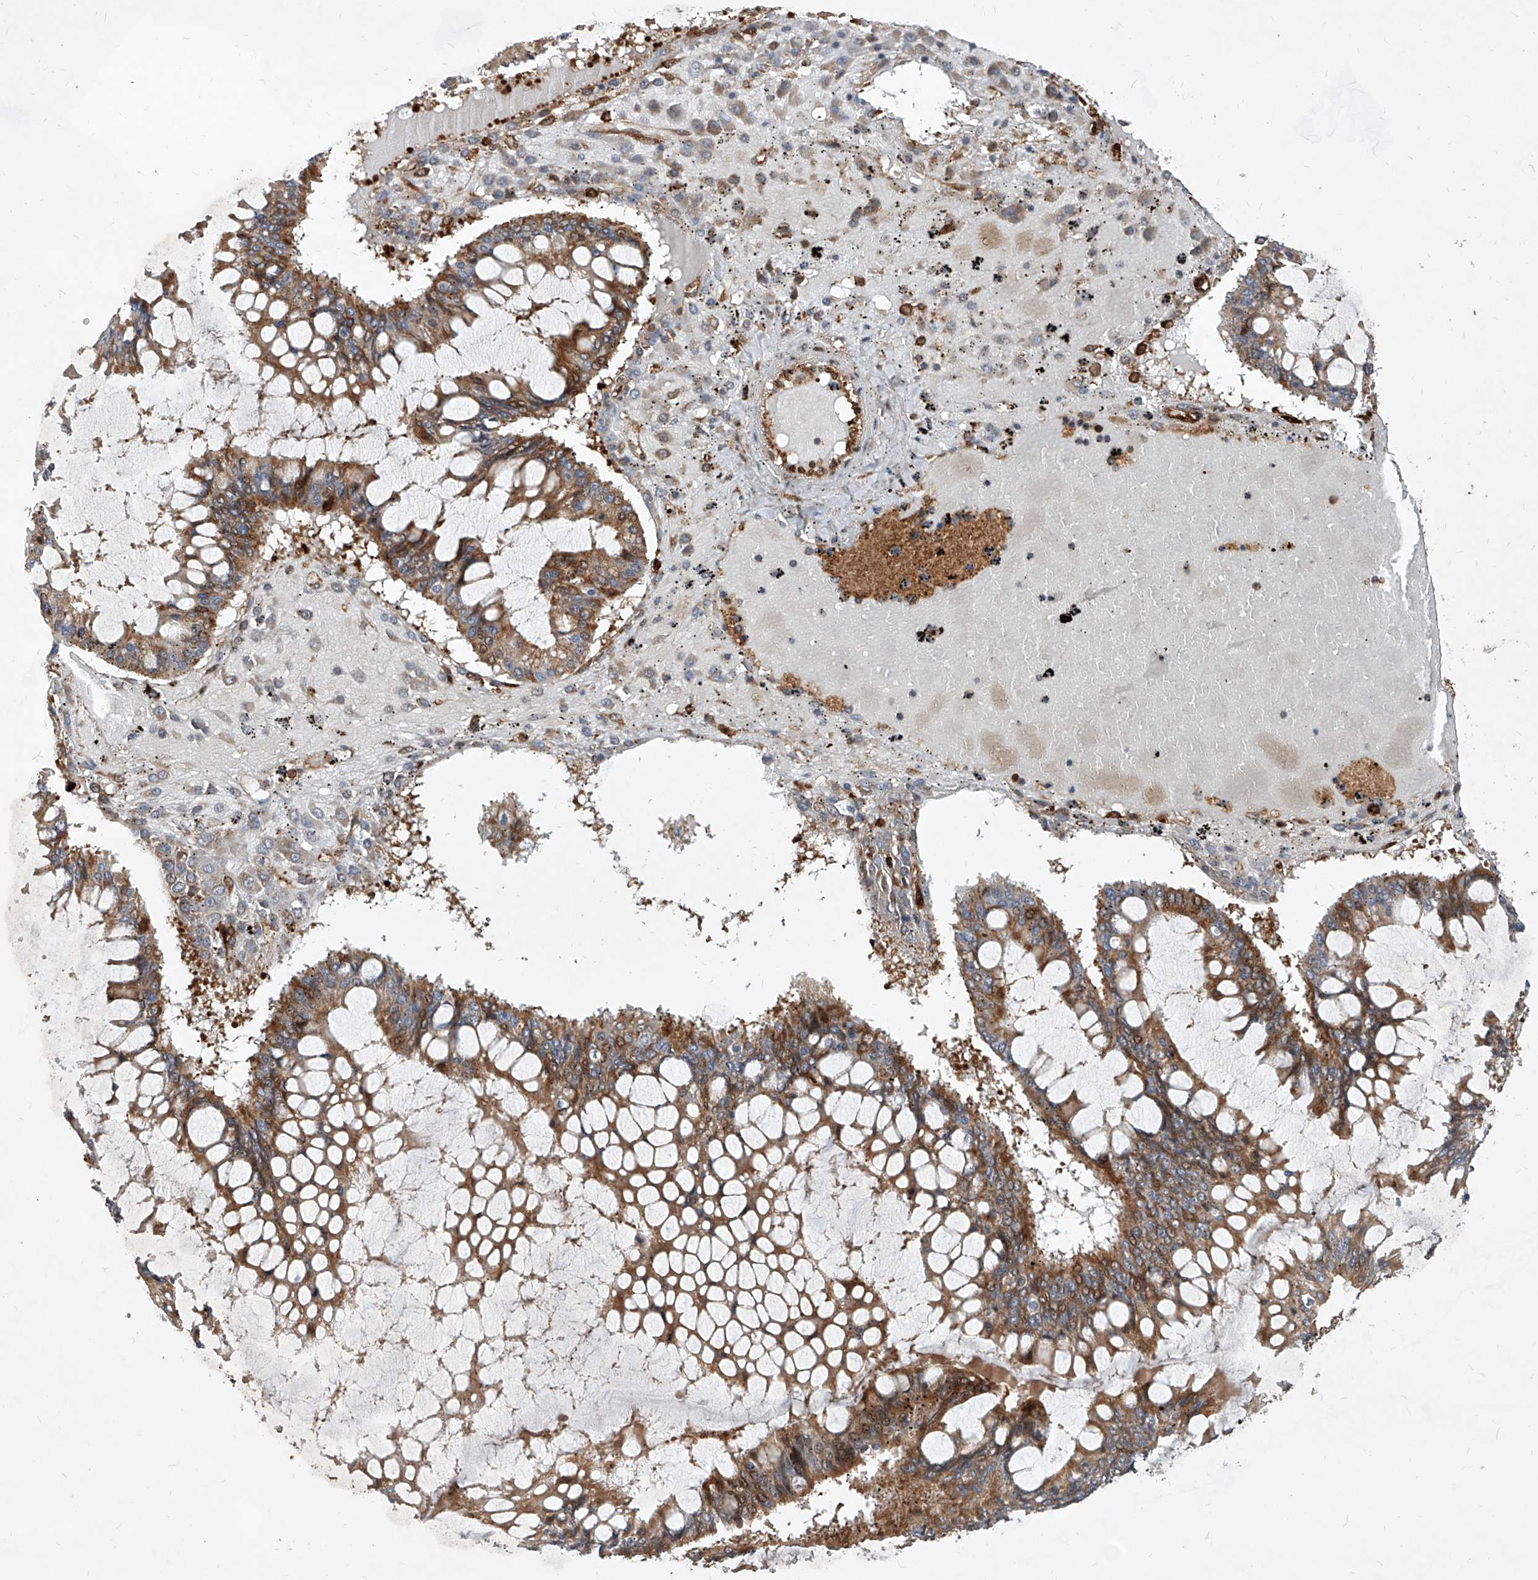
{"staining": {"intensity": "moderate", "quantity": ">75%", "location": "cytoplasmic/membranous"}, "tissue": "ovarian cancer", "cell_type": "Tumor cells", "image_type": "cancer", "snomed": [{"axis": "morphology", "description": "Cystadenocarcinoma, mucinous, NOS"}, {"axis": "topography", "description": "Ovary"}], "caption": "Immunohistochemical staining of ovarian mucinous cystadenocarcinoma displays medium levels of moderate cytoplasmic/membranous protein positivity in about >75% of tumor cells.", "gene": "MAGED2", "patient": {"sex": "female", "age": 73}}